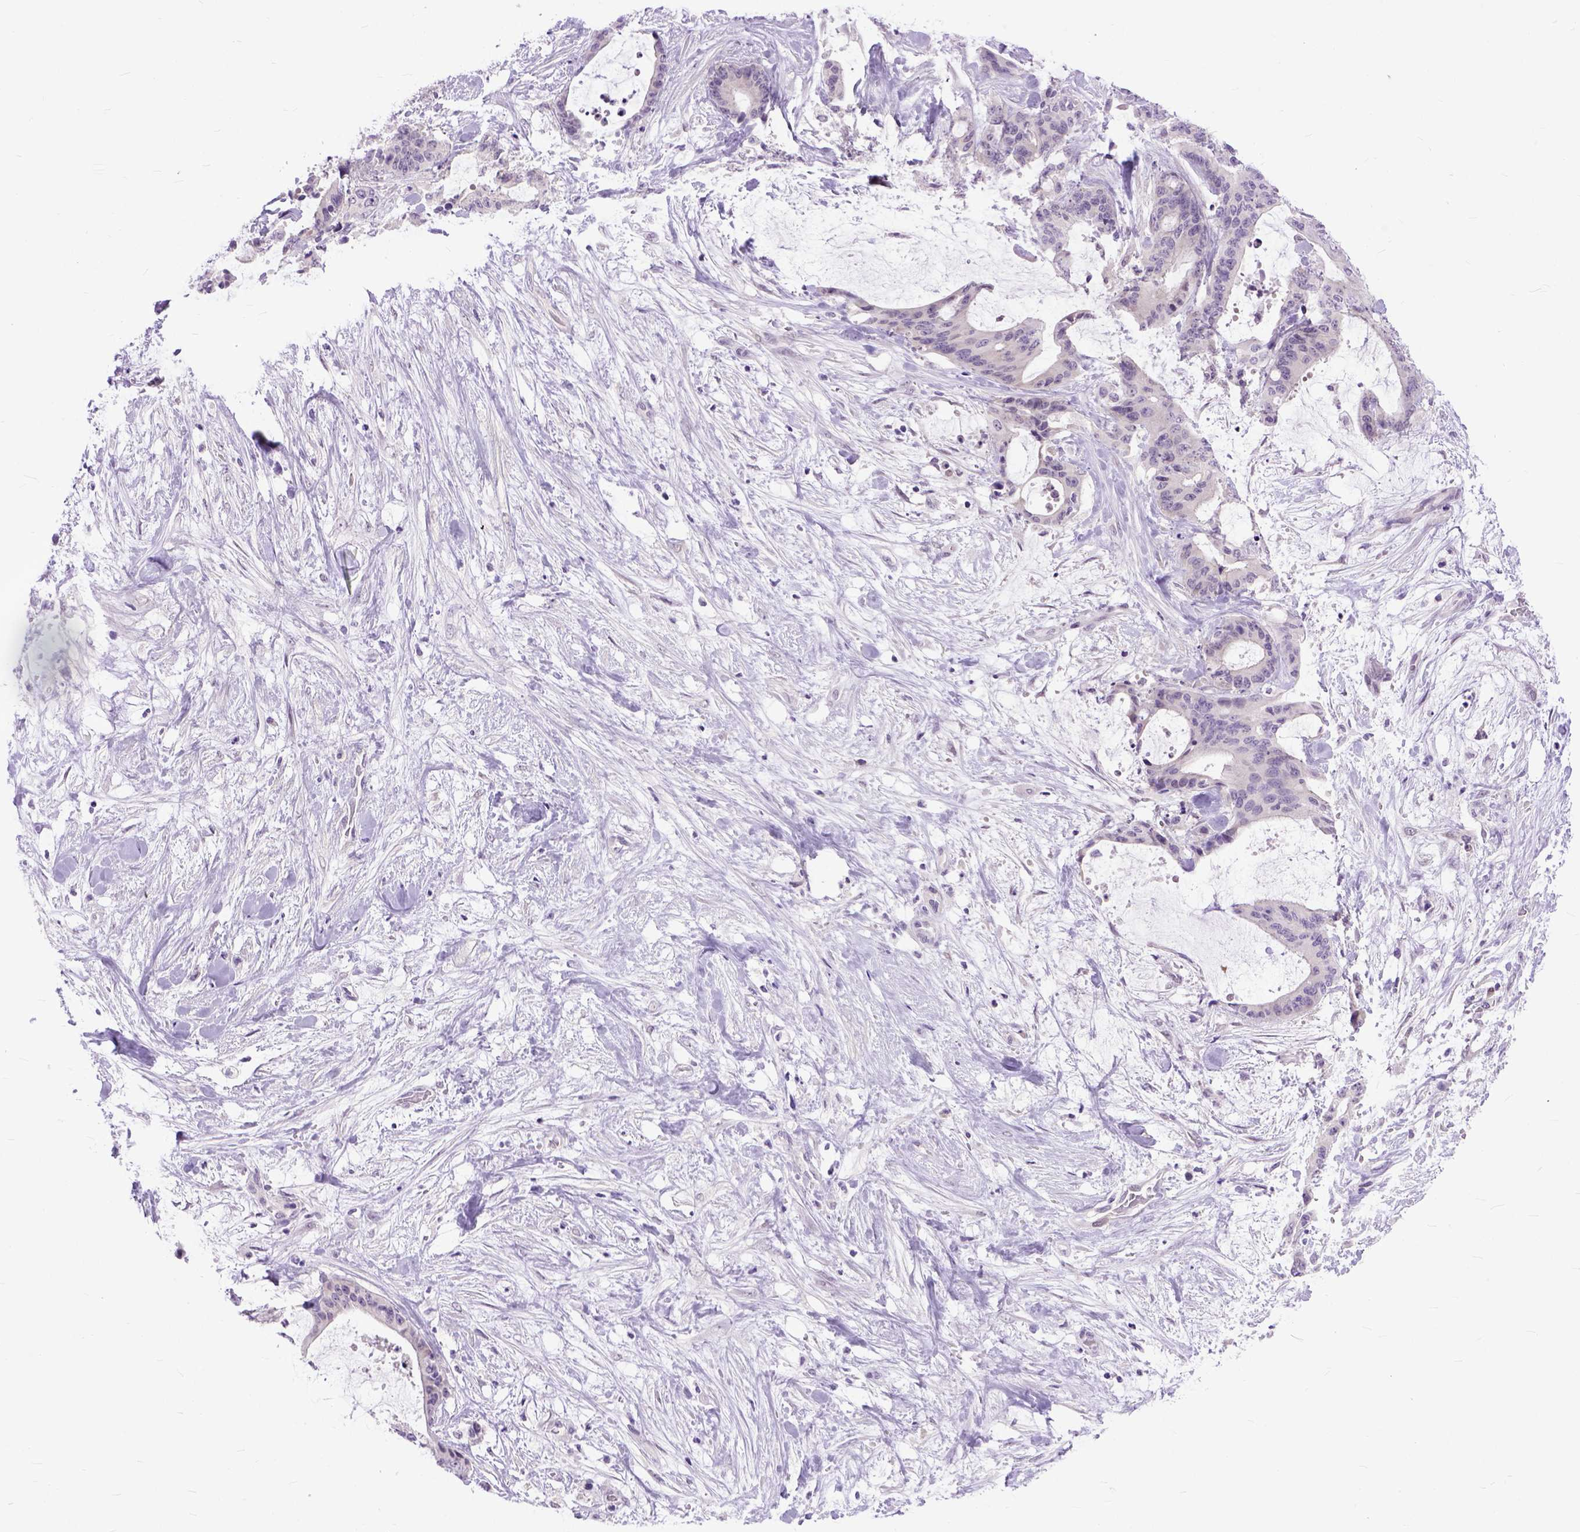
{"staining": {"intensity": "negative", "quantity": "none", "location": "none"}, "tissue": "liver cancer", "cell_type": "Tumor cells", "image_type": "cancer", "snomed": [{"axis": "morphology", "description": "Cholangiocarcinoma"}, {"axis": "topography", "description": "Liver"}], "caption": "Immunohistochemistry histopathology image of neoplastic tissue: liver cancer (cholangiocarcinoma) stained with DAB (3,3'-diaminobenzidine) displays no significant protein expression in tumor cells.", "gene": "TCEAL7", "patient": {"sex": "female", "age": 73}}